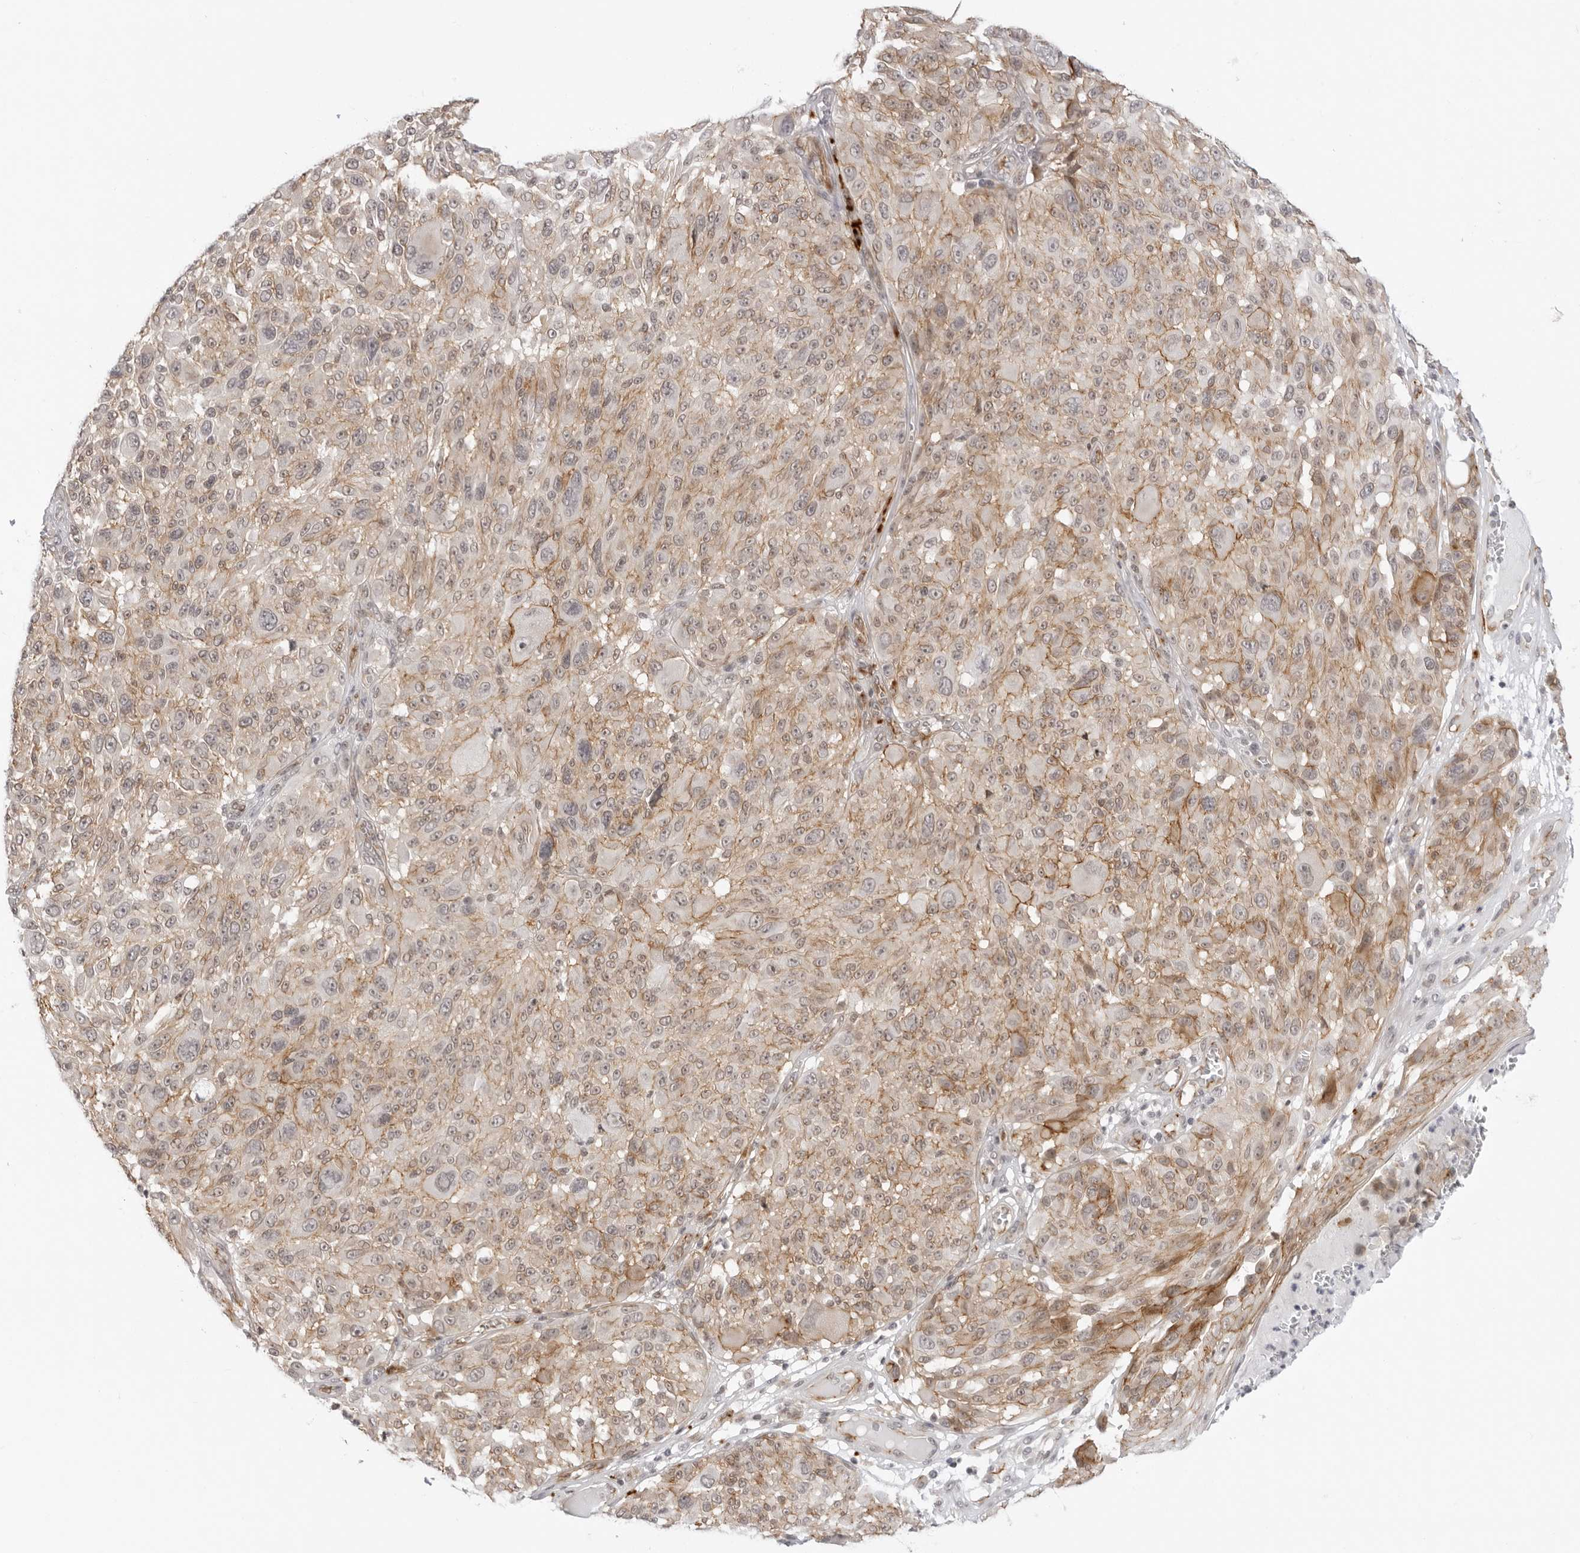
{"staining": {"intensity": "moderate", "quantity": "25%-75%", "location": "cytoplasmic/membranous"}, "tissue": "melanoma", "cell_type": "Tumor cells", "image_type": "cancer", "snomed": [{"axis": "morphology", "description": "Malignant melanoma, NOS"}, {"axis": "topography", "description": "Skin"}], "caption": "Immunohistochemistry (IHC) (DAB) staining of melanoma demonstrates moderate cytoplasmic/membranous protein positivity in about 25%-75% of tumor cells. The staining was performed using DAB, with brown indicating positive protein expression. Nuclei are stained blue with hematoxylin.", "gene": "TRAPPC3", "patient": {"sex": "male", "age": 83}}